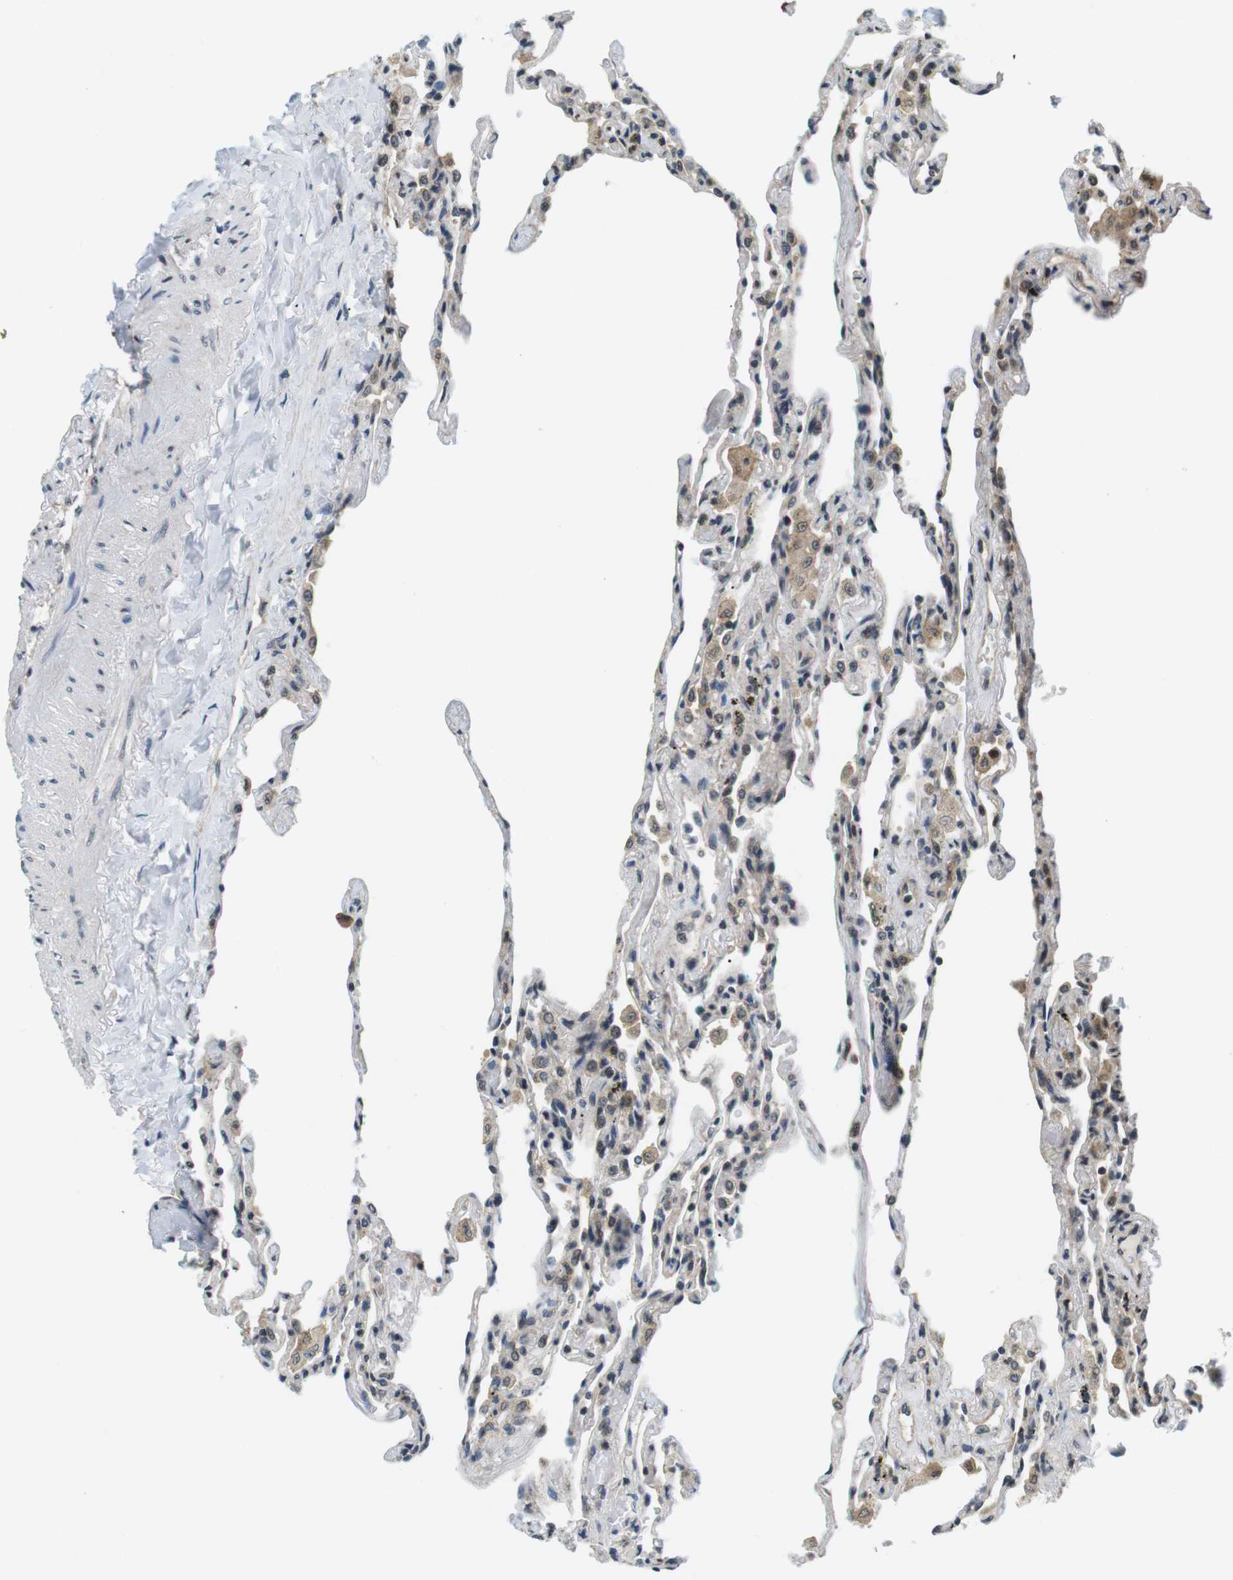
{"staining": {"intensity": "moderate", "quantity": "<25%", "location": "nuclear"}, "tissue": "lung", "cell_type": "Alveolar cells", "image_type": "normal", "snomed": [{"axis": "morphology", "description": "Normal tissue, NOS"}, {"axis": "topography", "description": "Lung"}], "caption": "IHC staining of unremarkable lung, which shows low levels of moderate nuclear staining in approximately <25% of alveolar cells indicating moderate nuclear protein staining. The staining was performed using DAB (brown) for protein detection and nuclei were counterstained in hematoxylin (blue).", "gene": "CSNK2B", "patient": {"sex": "male", "age": 59}}